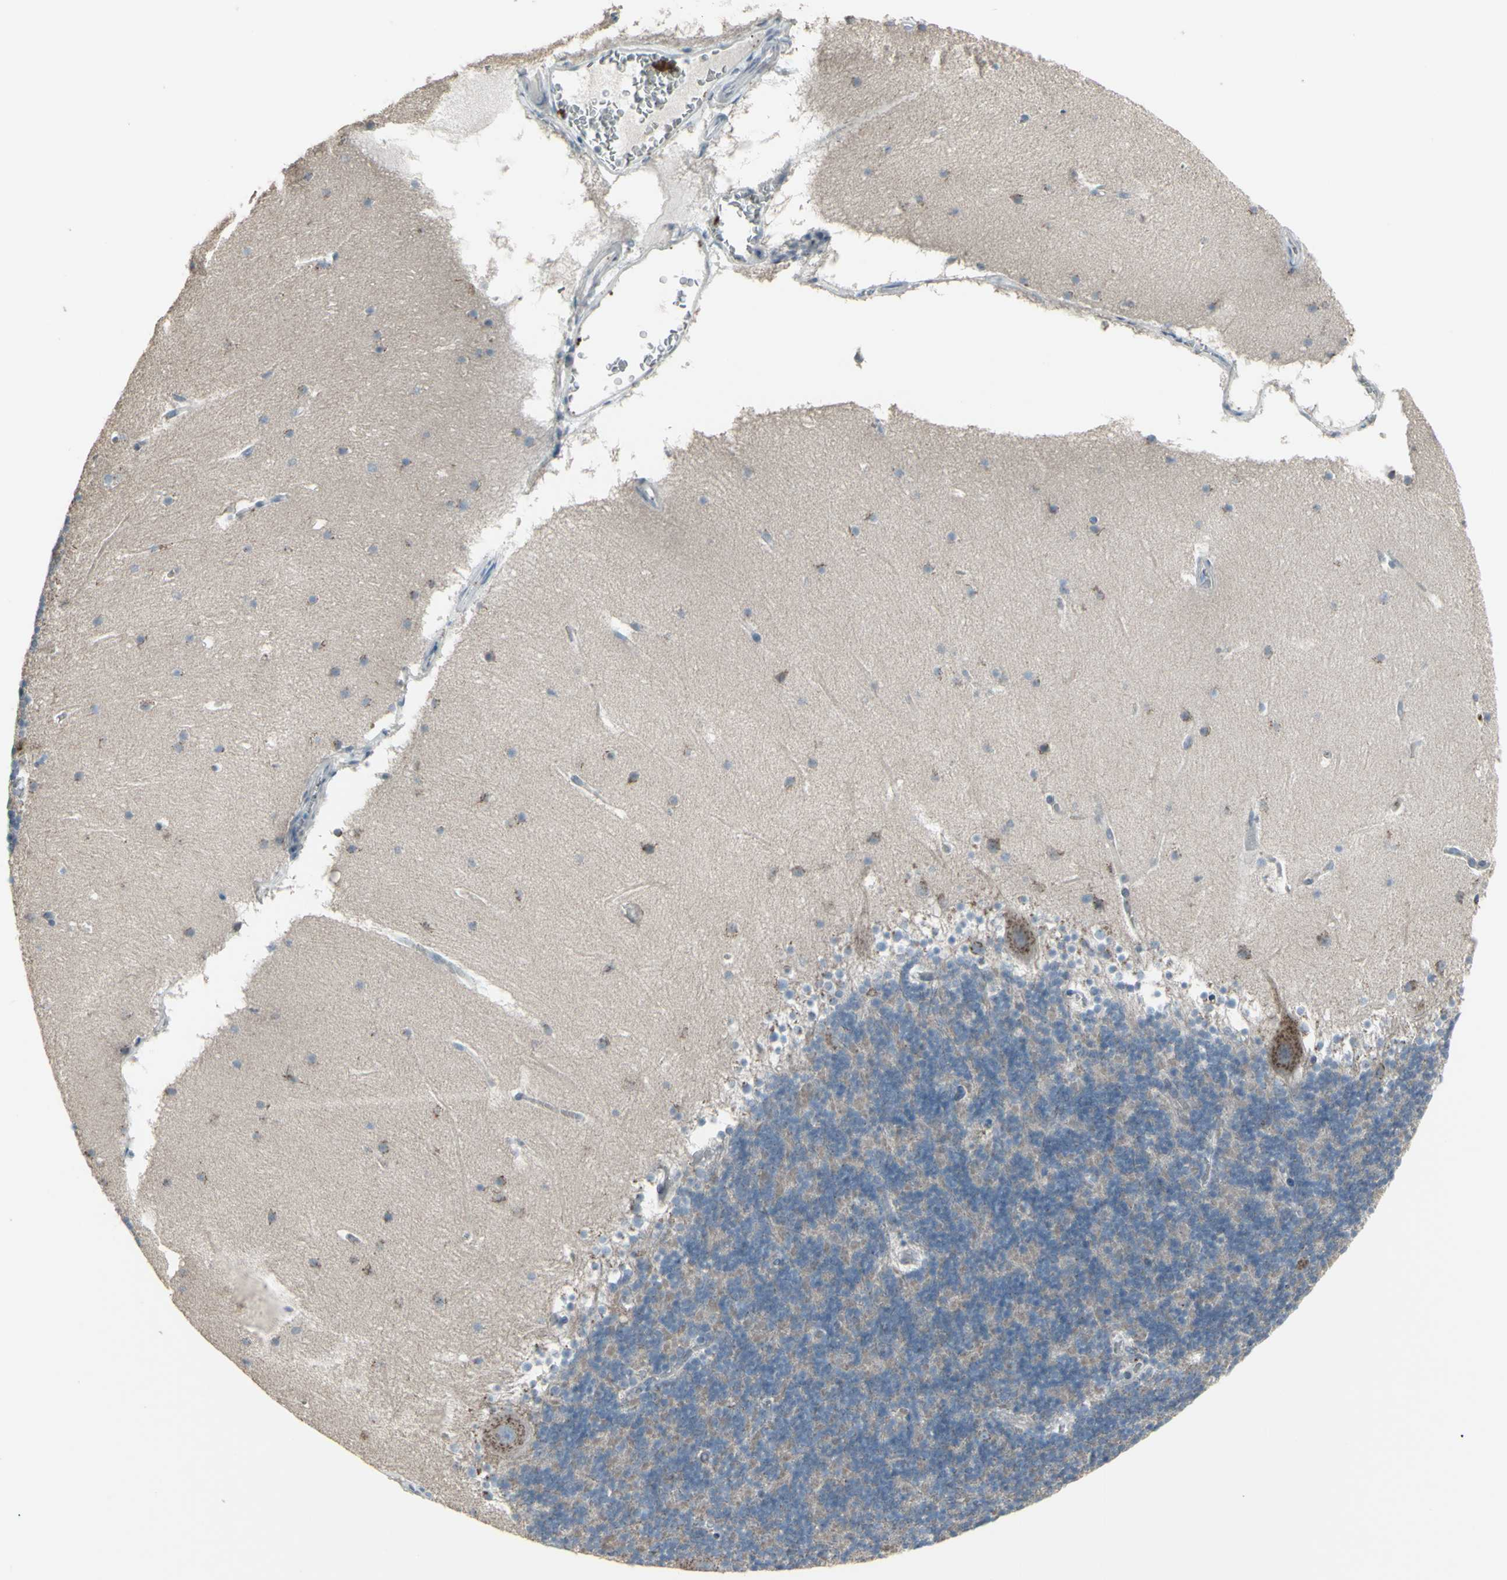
{"staining": {"intensity": "weak", "quantity": ">75%", "location": "cytoplasmic/membranous"}, "tissue": "cerebellum", "cell_type": "Cells in granular layer", "image_type": "normal", "snomed": [{"axis": "morphology", "description": "Normal tissue, NOS"}, {"axis": "topography", "description": "Cerebellum"}], "caption": "Benign cerebellum demonstrates weak cytoplasmic/membranous expression in approximately >75% of cells in granular layer, visualized by immunohistochemistry.", "gene": "CD79B", "patient": {"sex": "female", "age": 19}}